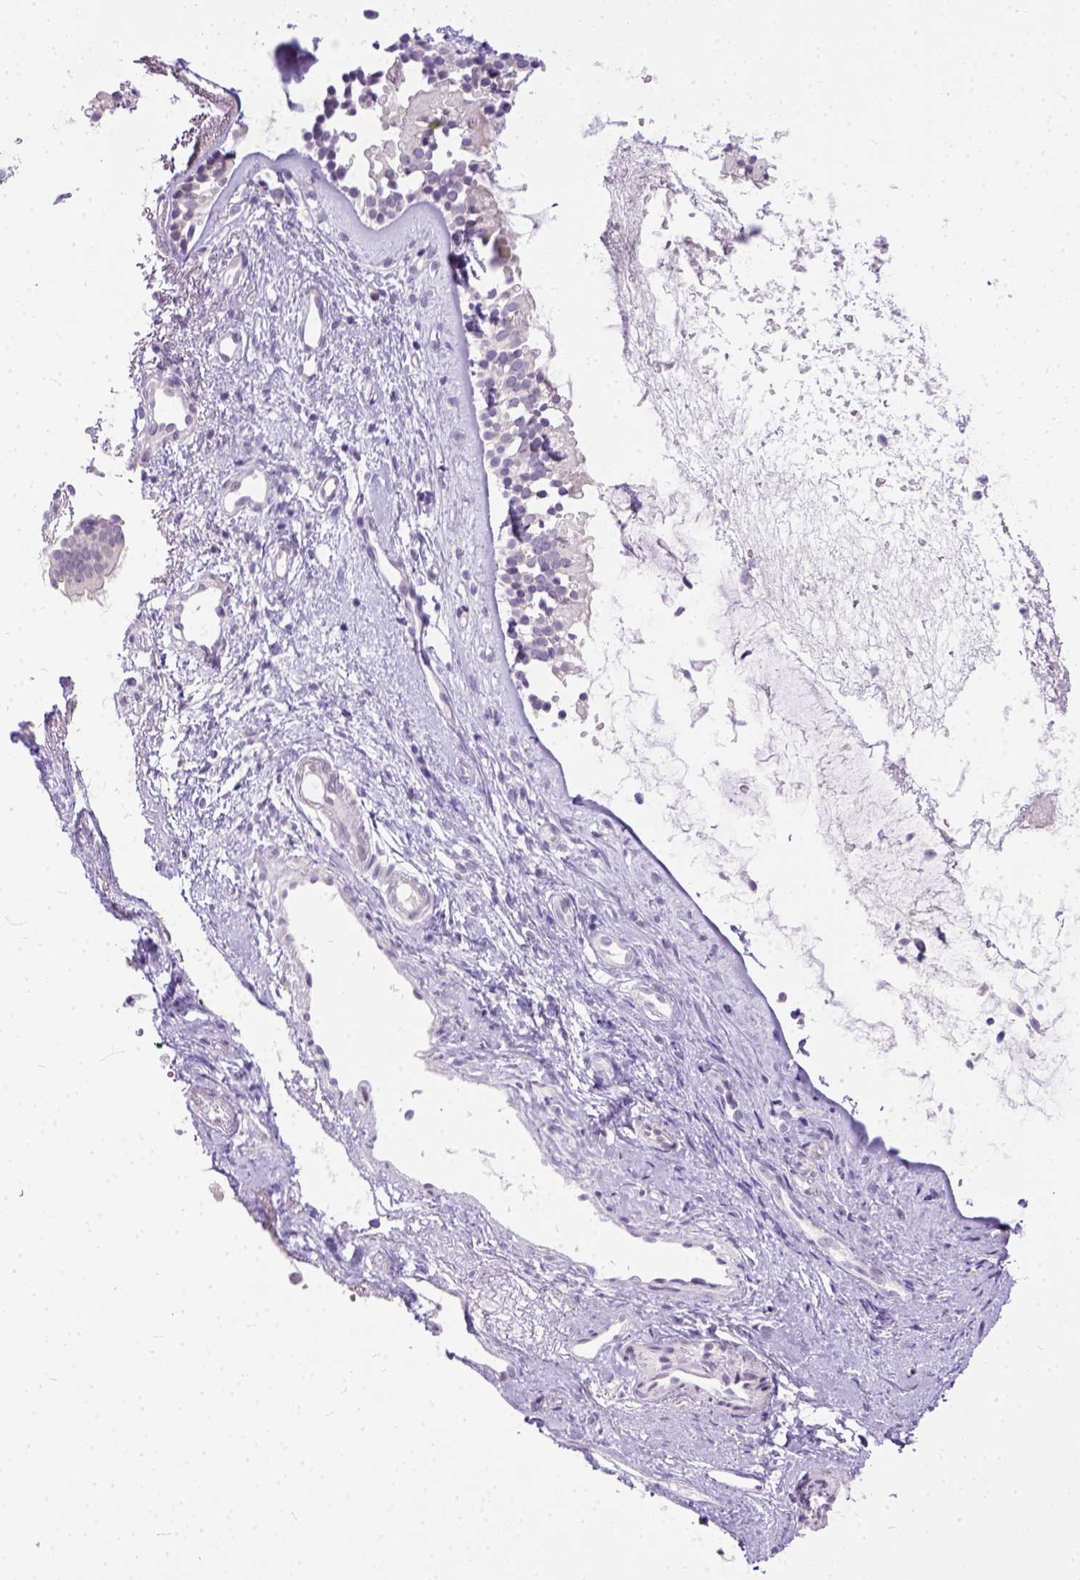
{"staining": {"intensity": "negative", "quantity": "none", "location": "none"}, "tissue": "nasopharynx", "cell_type": "Respiratory epithelial cells", "image_type": "normal", "snomed": [{"axis": "morphology", "description": "Normal tissue, NOS"}, {"axis": "topography", "description": "Nasopharynx"}], "caption": "IHC photomicrograph of benign nasopharynx: human nasopharynx stained with DAB (3,3'-diaminobenzidine) demonstrates no significant protein expression in respiratory epithelial cells.", "gene": "FAM184B", "patient": {"sex": "male", "age": 58}}